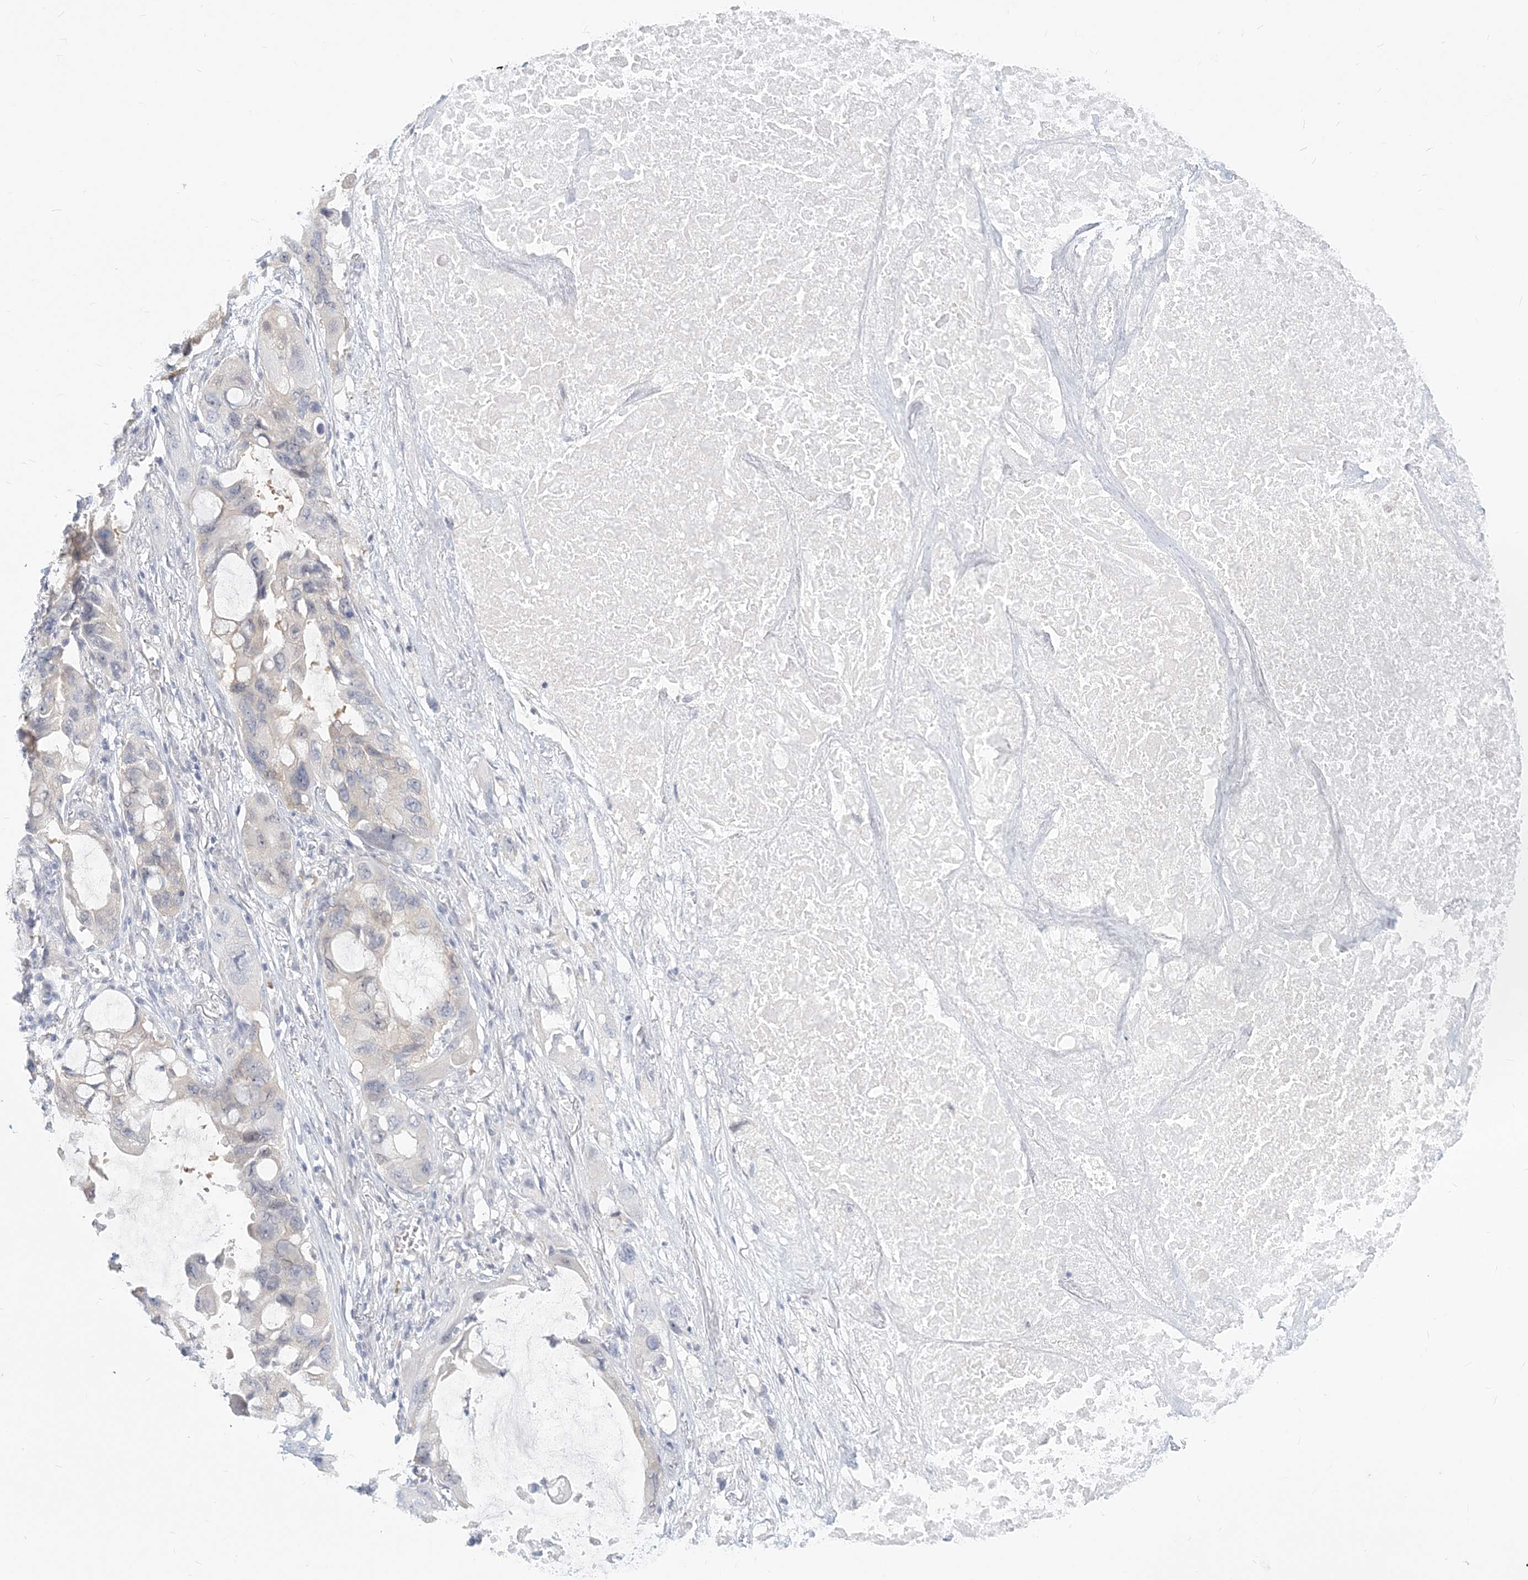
{"staining": {"intensity": "negative", "quantity": "none", "location": "none"}, "tissue": "lung cancer", "cell_type": "Tumor cells", "image_type": "cancer", "snomed": [{"axis": "morphology", "description": "Squamous cell carcinoma, NOS"}, {"axis": "topography", "description": "Lung"}], "caption": "High power microscopy histopathology image of an immunohistochemistry (IHC) micrograph of lung cancer, revealing no significant expression in tumor cells.", "gene": "GMPPA", "patient": {"sex": "female", "age": 73}}